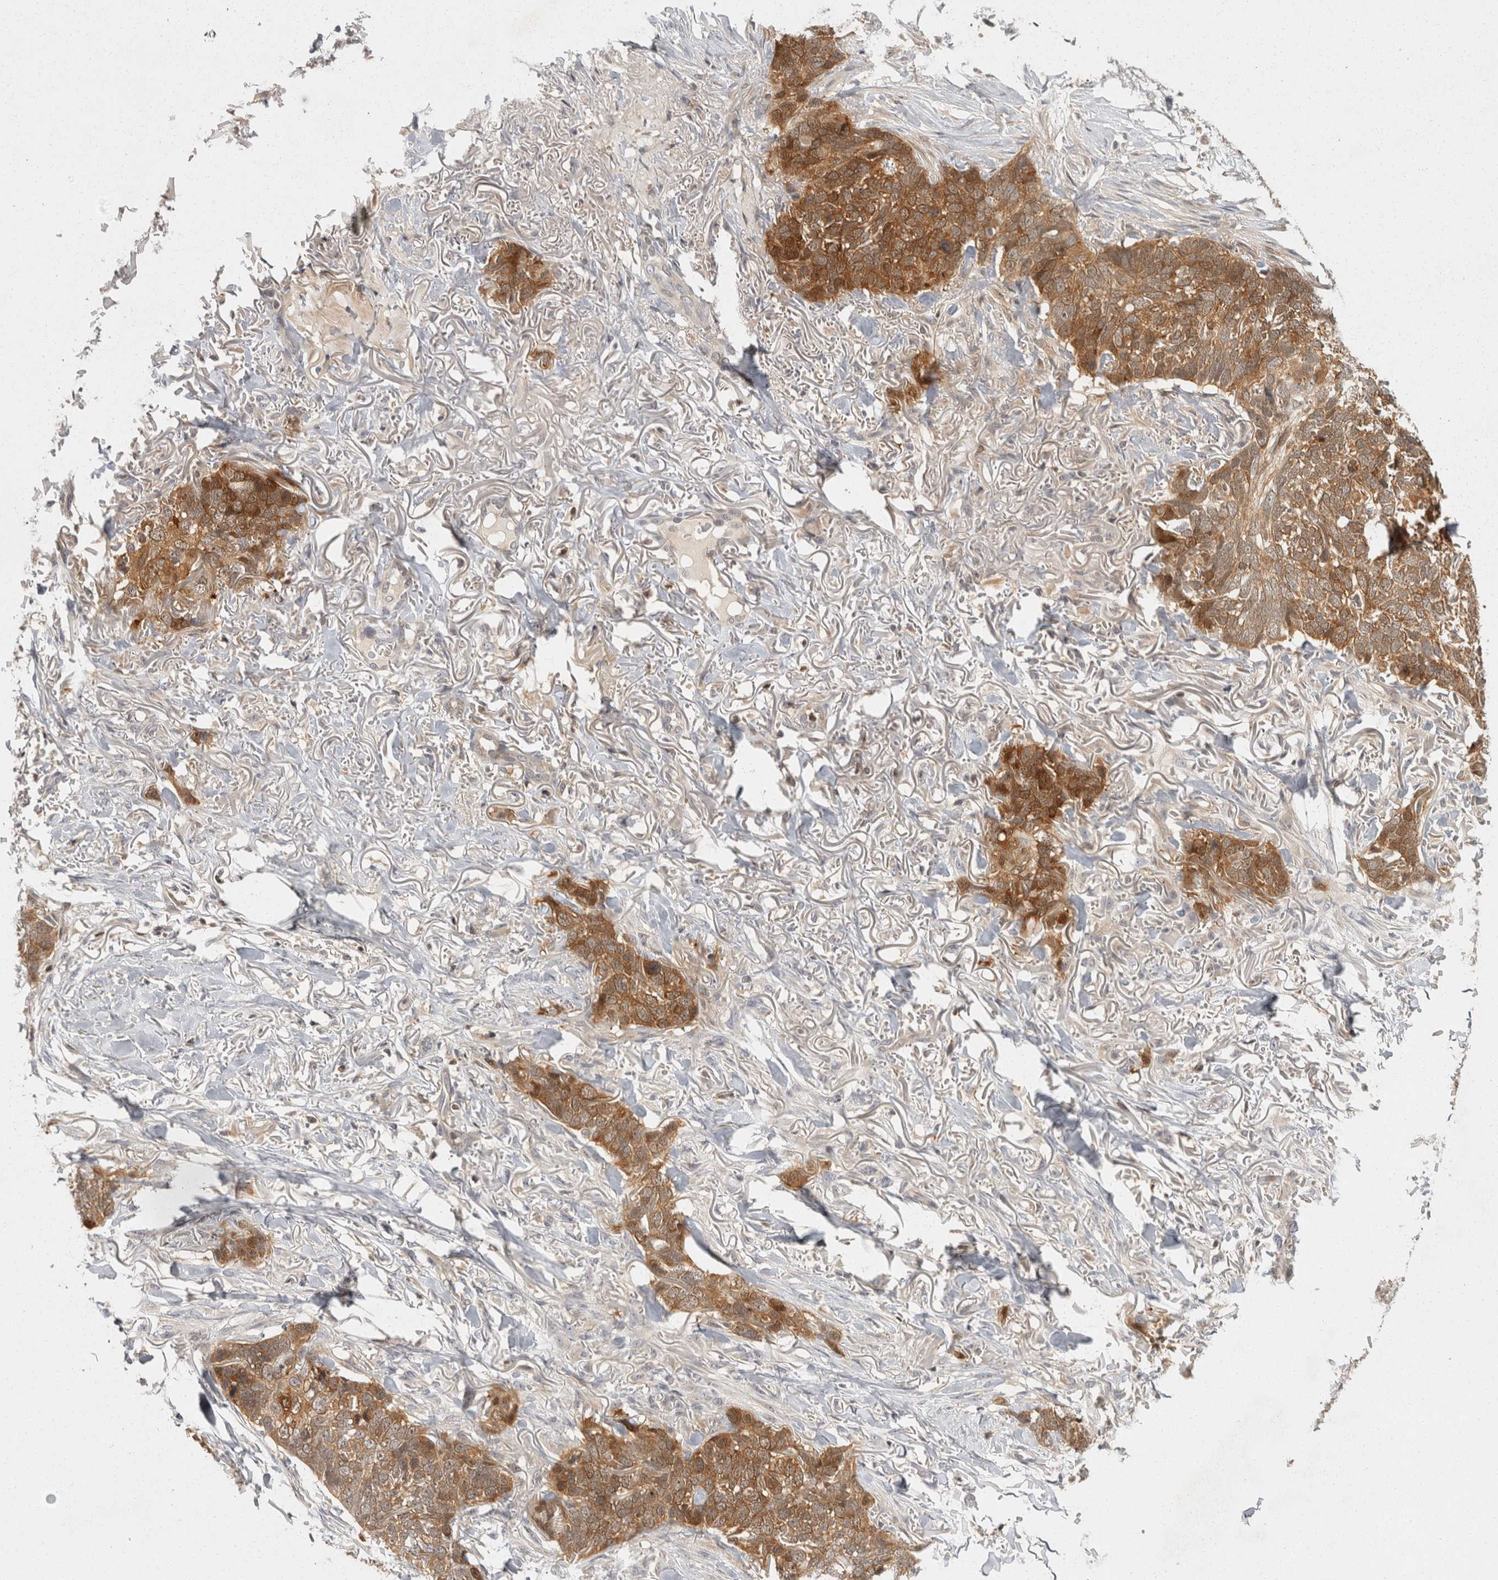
{"staining": {"intensity": "moderate", "quantity": ">75%", "location": "cytoplasmic/membranous"}, "tissue": "skin cancer", "cell_type": "Tumor cells", "image_type": "cancer", "snomed": [{"axis": "morphology", "description": "Normal tissue, NOS"}, {"axis": "morphology", "description": "Basal cell carcinoma"}, {"axis": "topography", "description": "Skin"}], "caption": "Basal cell carcinoma (skin) was stained to show a protein in brown. There is medium levels of moderate cytoplasmic/membranous staining in about >75% of tumor cells. (DAB IHC, brown staining for protein, blue staining for nuclei).", "gene": "ACAT2", "patient": {"sex": "male", "age": 77}}